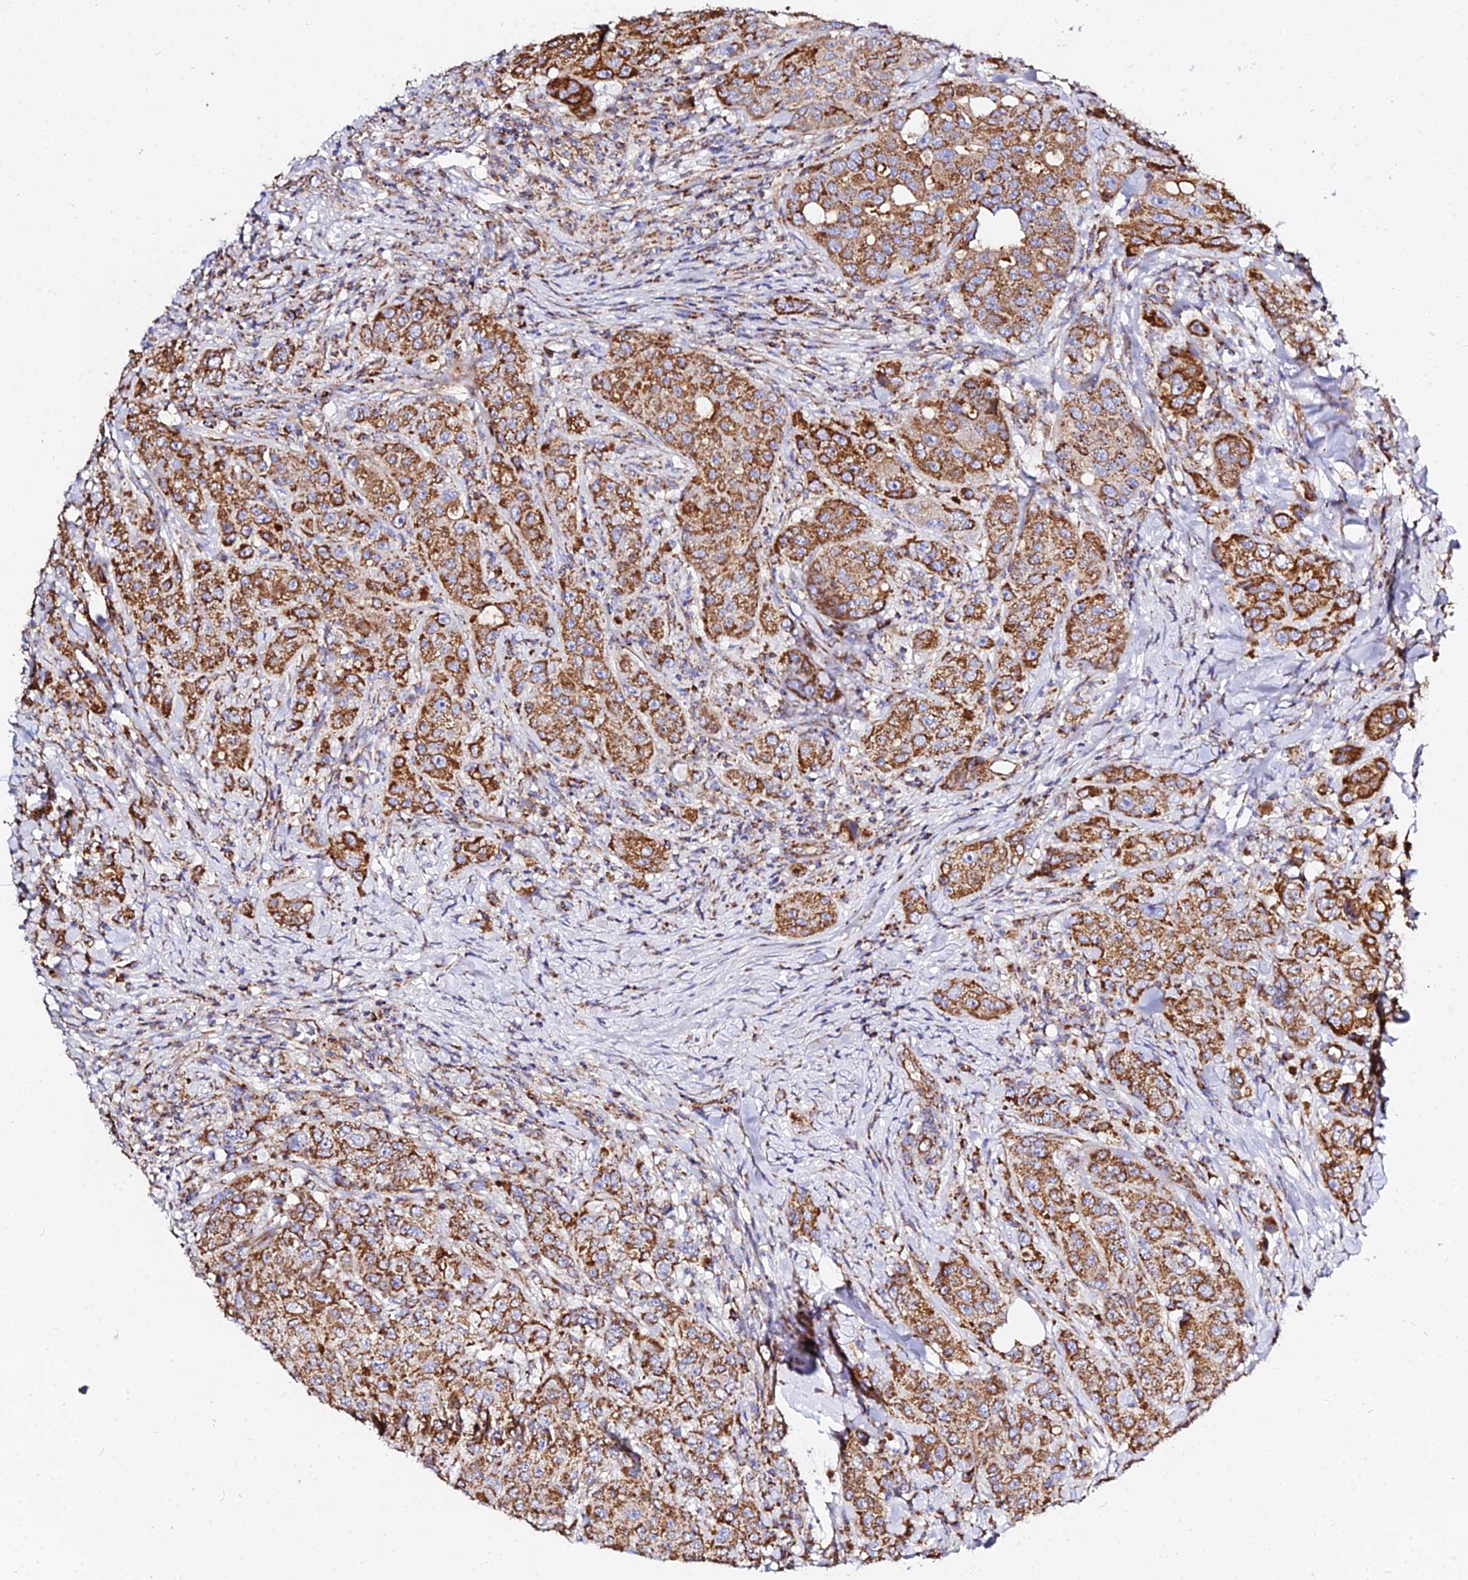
{"staining": {"intensity": "strong", "quantity": ">75%", "location": "cytoplasmic/membranous"}, "tissue": "breast cancer", "cell_type": "Tumor cells", "image_type": "cancer", "snomed": [{"axis": "morphology", "description": "Duct carcinoma"}, {"axis": "topography", "description": "Breast"}], "caption": "A high-resolution image shows immunohistochemistry staining of breast cancer (intraductal carcinoma), which shows strong cytoplasmic/membranous expression in approximately >75% of tumor cells.", "gene": "ZNF573", "patient": {"sex": "female", "age": 43}}